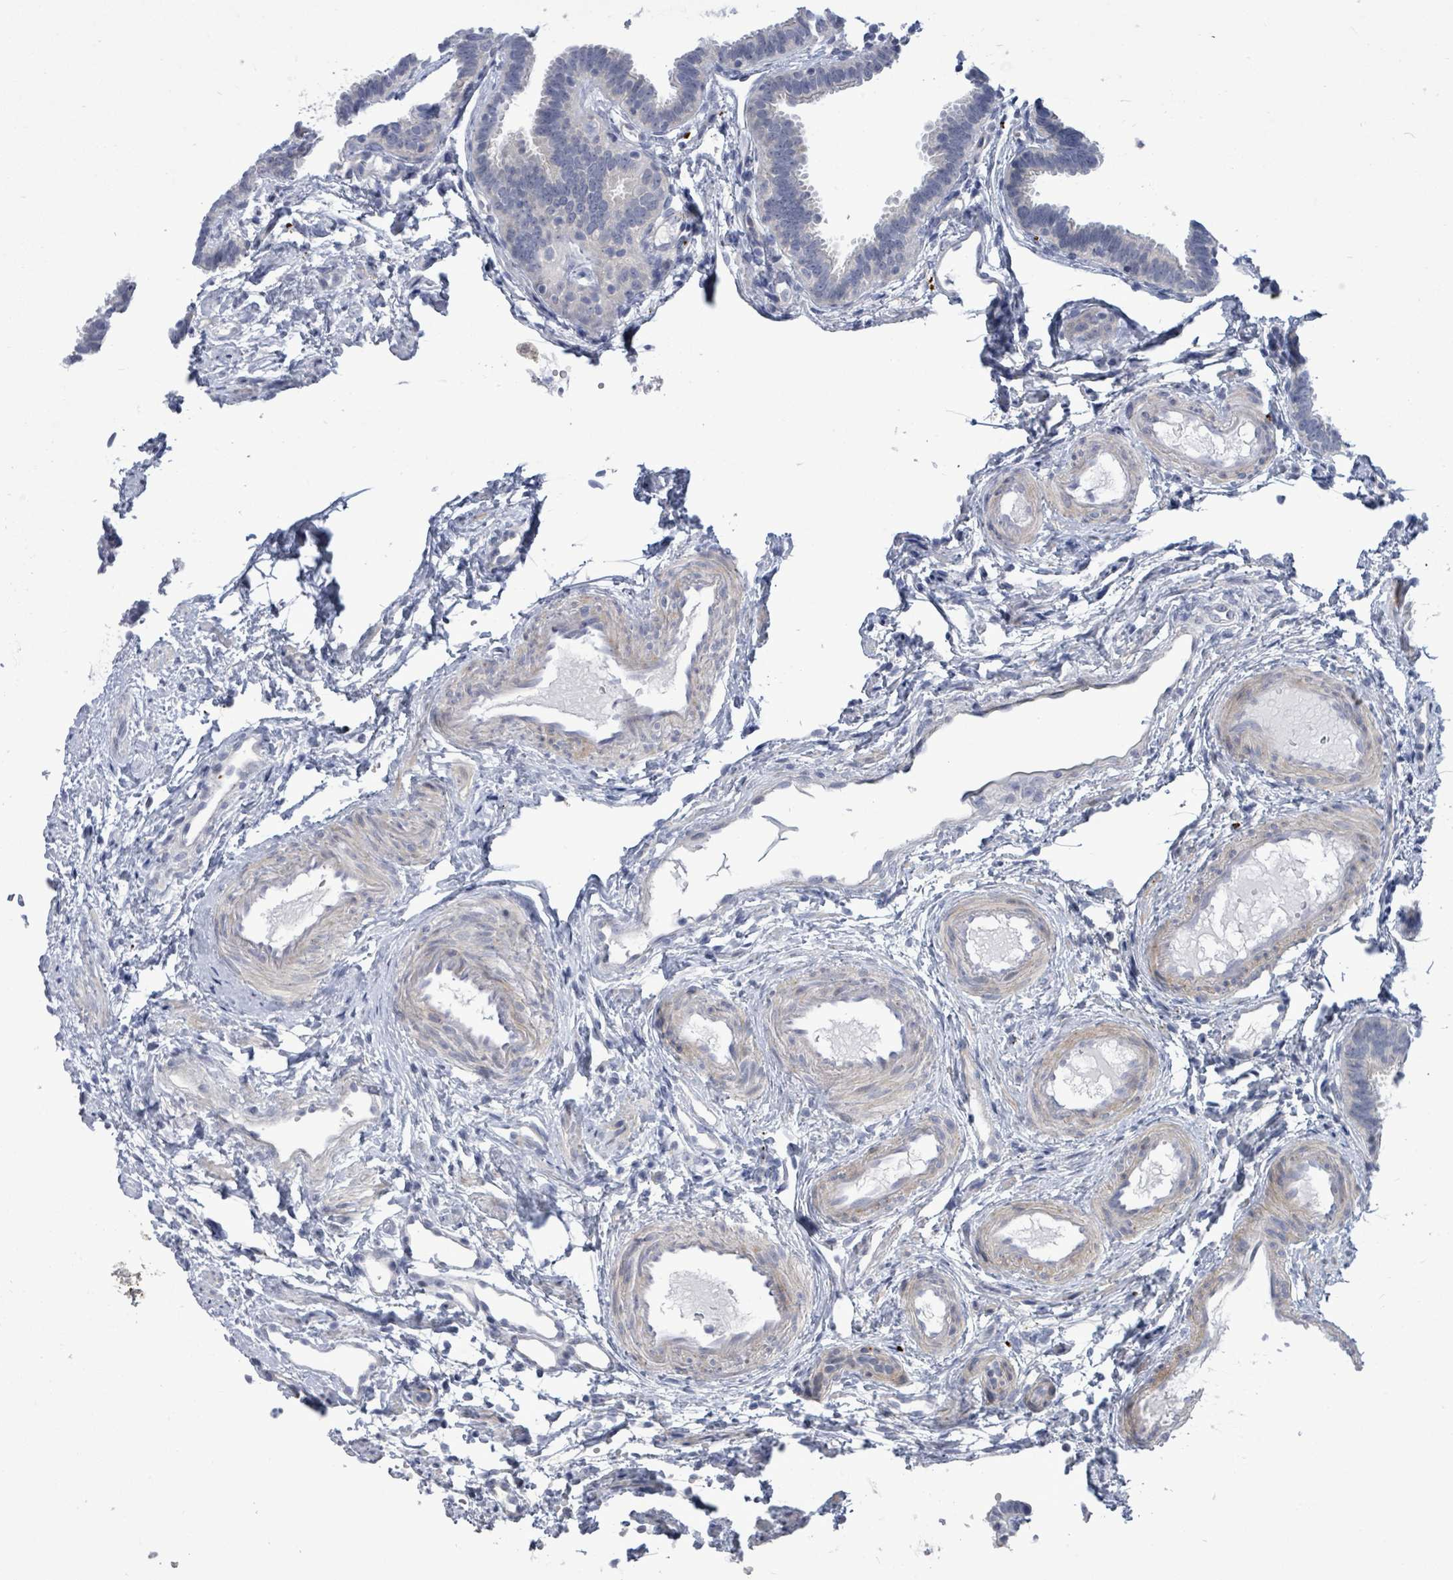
{"staining": {"intensity": "negative", "quantity": "none", "location": "none"}, "tissue": "fallopian tube", "cell_type": "Glandular cells", "image_type": "normal", "snomed": [{"axis": "morphology", "description": "Normal tissue, NOS"}, {"axis": "topography", "description": "Fallopian tube"}], "caption": "Immunohistochemical staining of normal human fallopian tube shows no significant expression in glandular cells.", "gene": "CT45A10", "patient": {"sex": "female", "age": 37}}